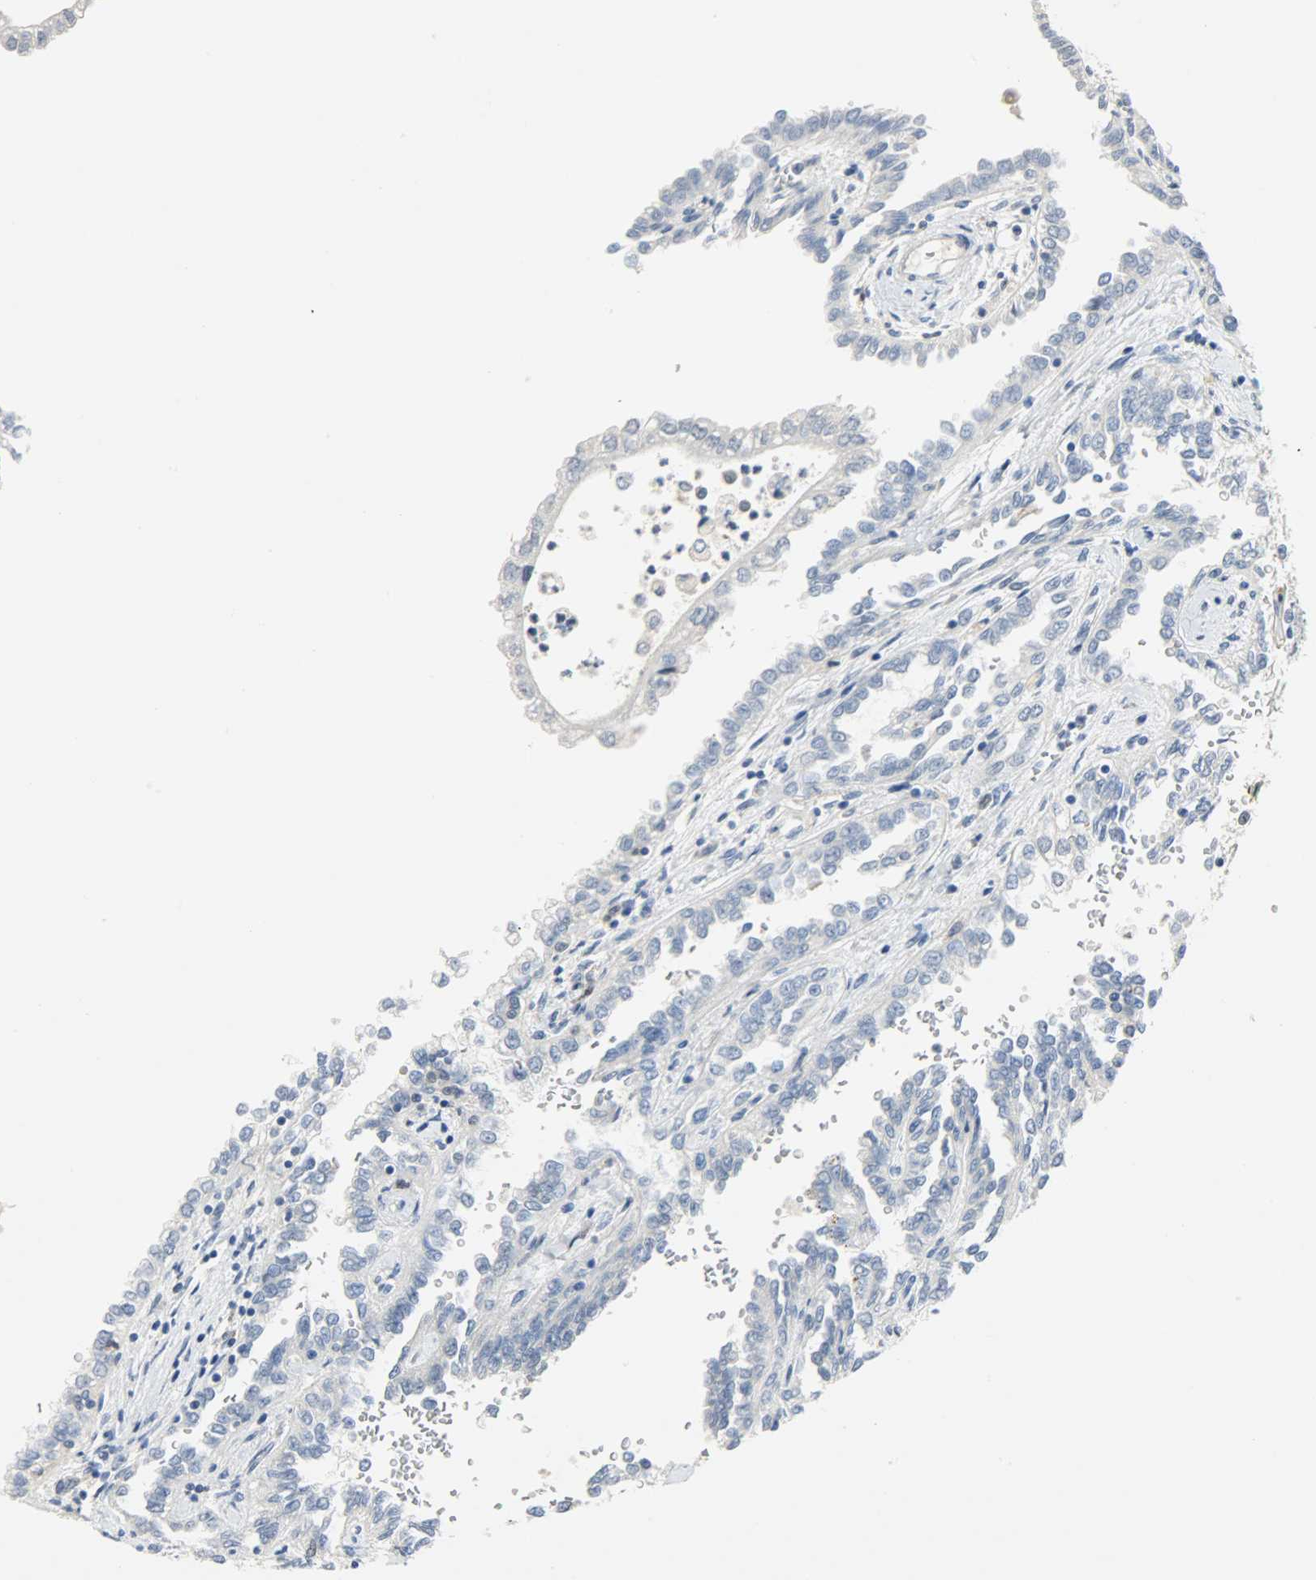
{"staining": {"intensity": "negative", "quantity": "none", "location": "none"}, "tissue": "renal cancer", "cell_type": "Tumor cells", "image_type": "cancer", "snomed": [{"axis": "morphology", "description": "Inflammation, NOS"}, {"axis": "morphology", "description": "Adenocarcinoma, NOS"}, {"axis": "topography", "description": "Kidney"}], "caption": "There is no significant expression in tumor cells of adenocarcinoma (renal).", "gene": "EIF4EBP1", "patient": {"sex": "male", "age": 68}}